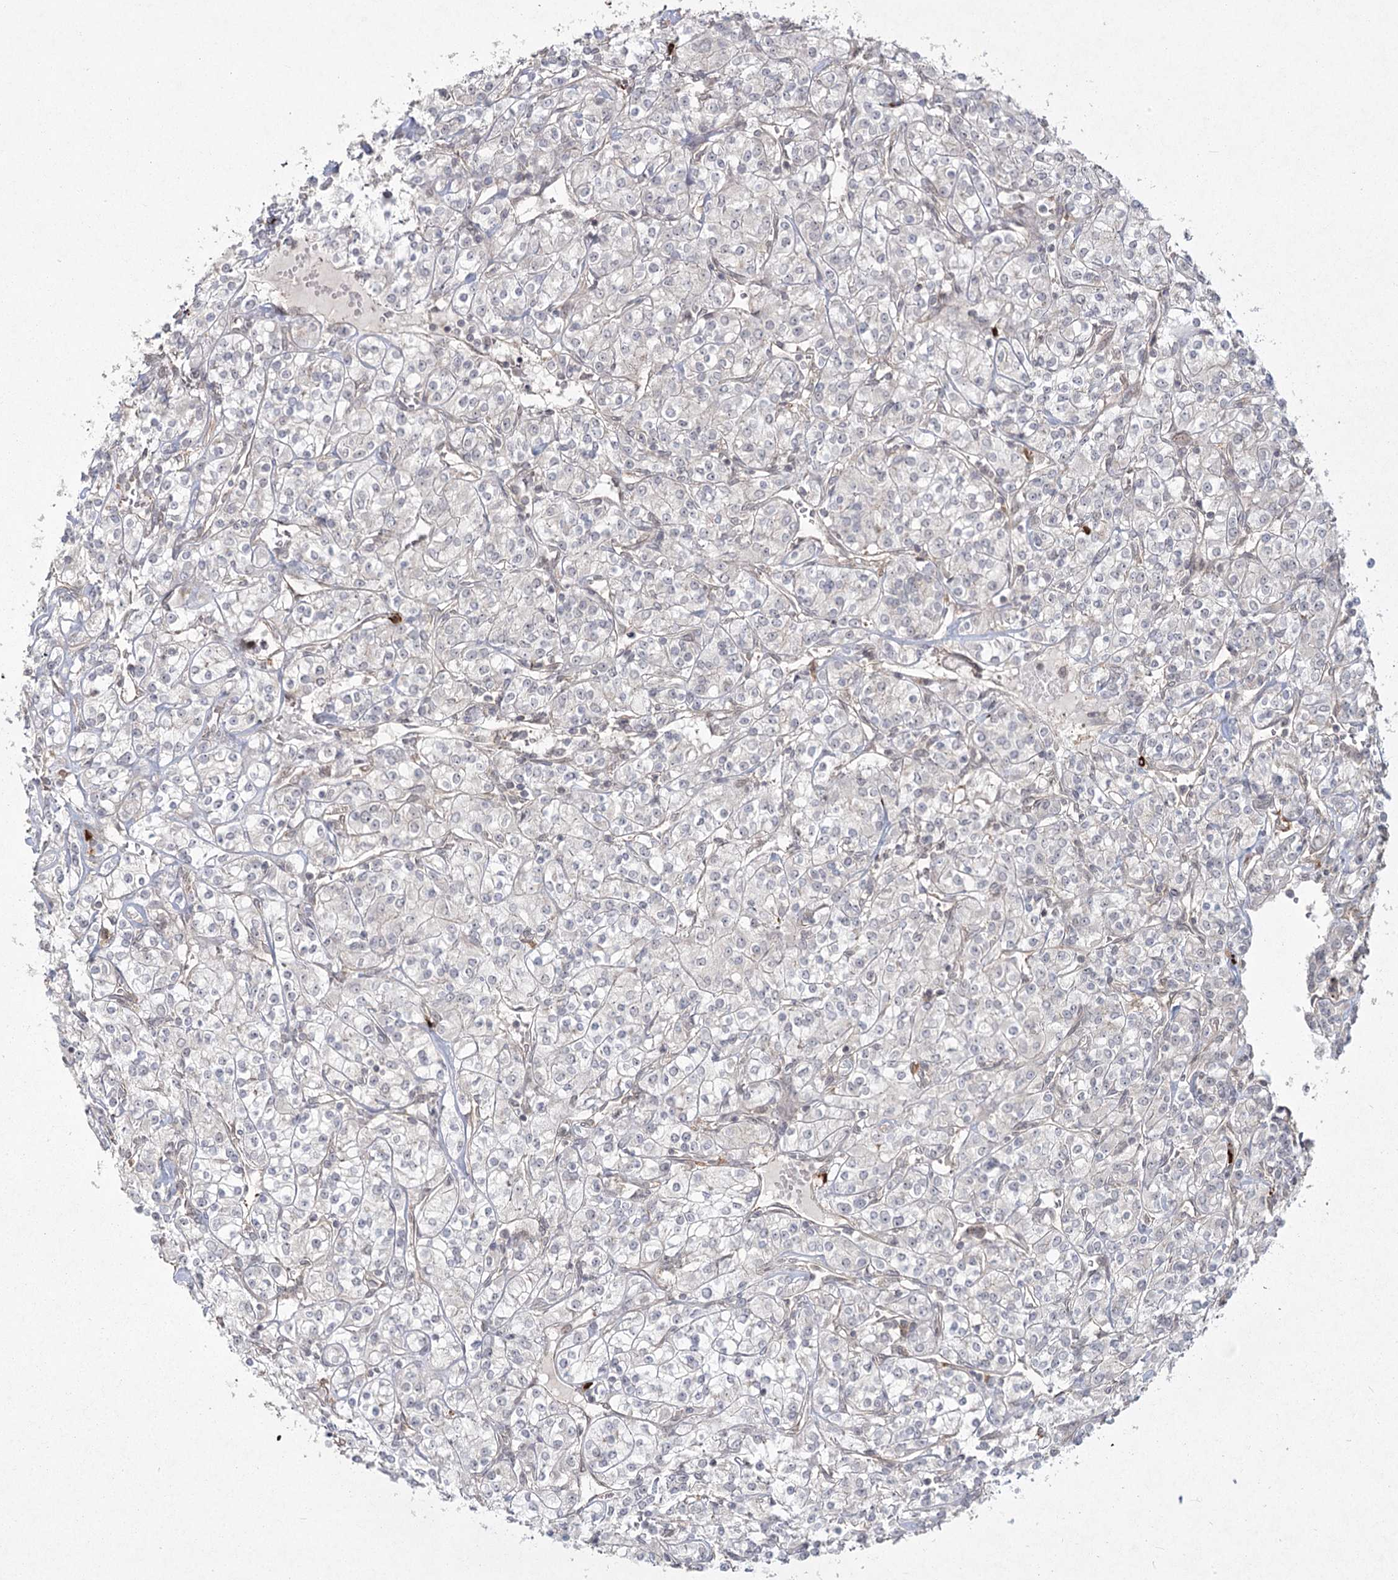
{"staining": {"intensity": "negative", "quantity": "none", "location": "none"}, "tissue": "renal cancer", "cell_type": "Tumor cells", "image_type": "cancer", "snomed": [{"axis": "morphology", "description": "Adenocarcinoma, NOS"}, {"axis": "topography", "description": "Kidney"}], "caption": "High power microscopy micrograph of an immunohistochemistry image of renal cancer (adenocarcinoma), revealing no significant expression in tumor cells.", "gene": "AP2M1", "patient": {"sex": "male", "age": 77}}